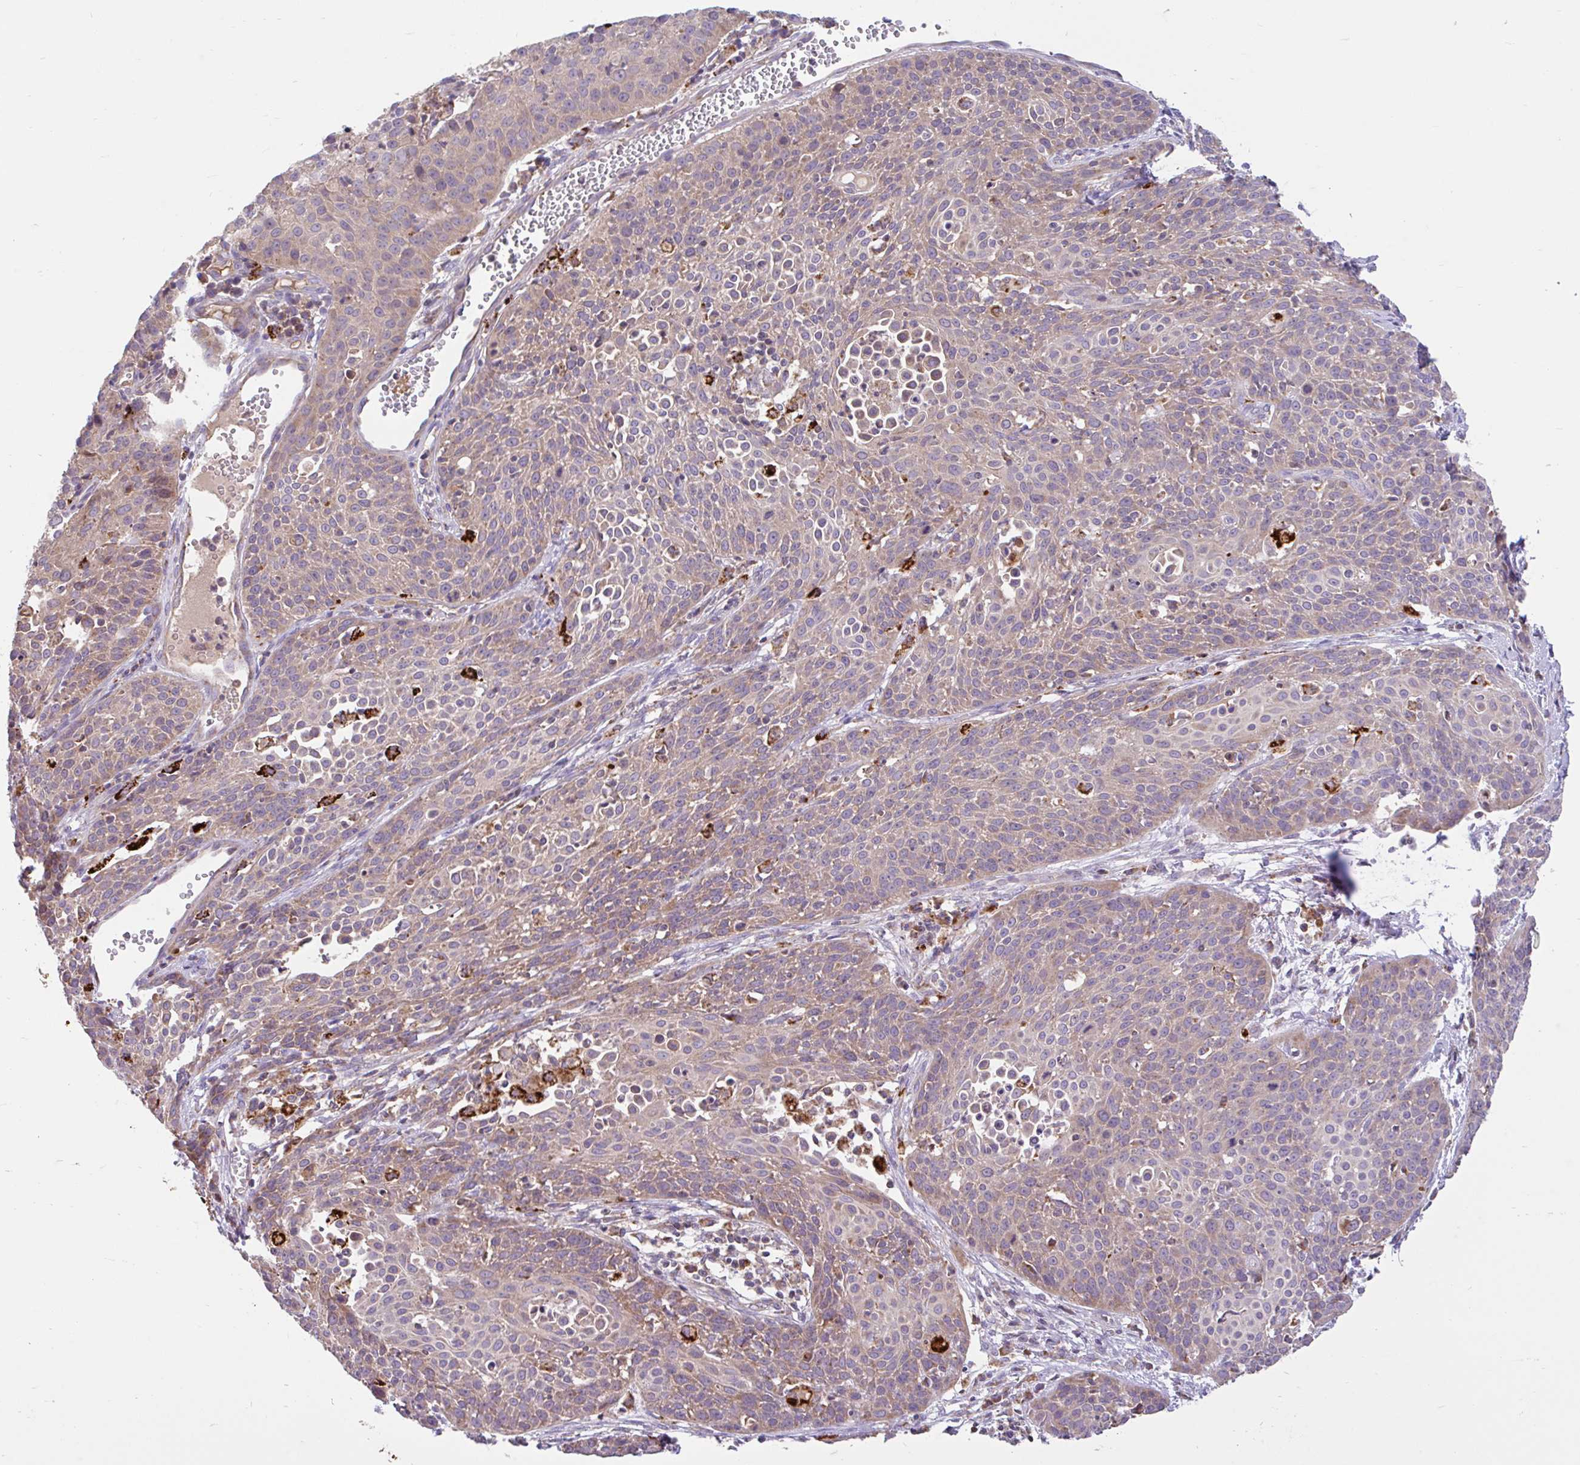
{"staining": {"intensity": "weak", "quantity": "25%-75%", "location": "cytoplasmic/membranous"}, "tissue": "cervical cancer", "cell_type": "Tumor cells", "image_type": "cancer", "snomed": [{"axis": "morphology", "description": "Squamous cell carcinoma, NOS"}, {"axis": "topography", "description": "Cervix"}], "caption": "Human cervical squamous cell carcinoma stained with a protein marker demonstrates weak staining in tumor cells.", "gene": "RALBP1", "patient": {"sex": "female", "age": 38}}